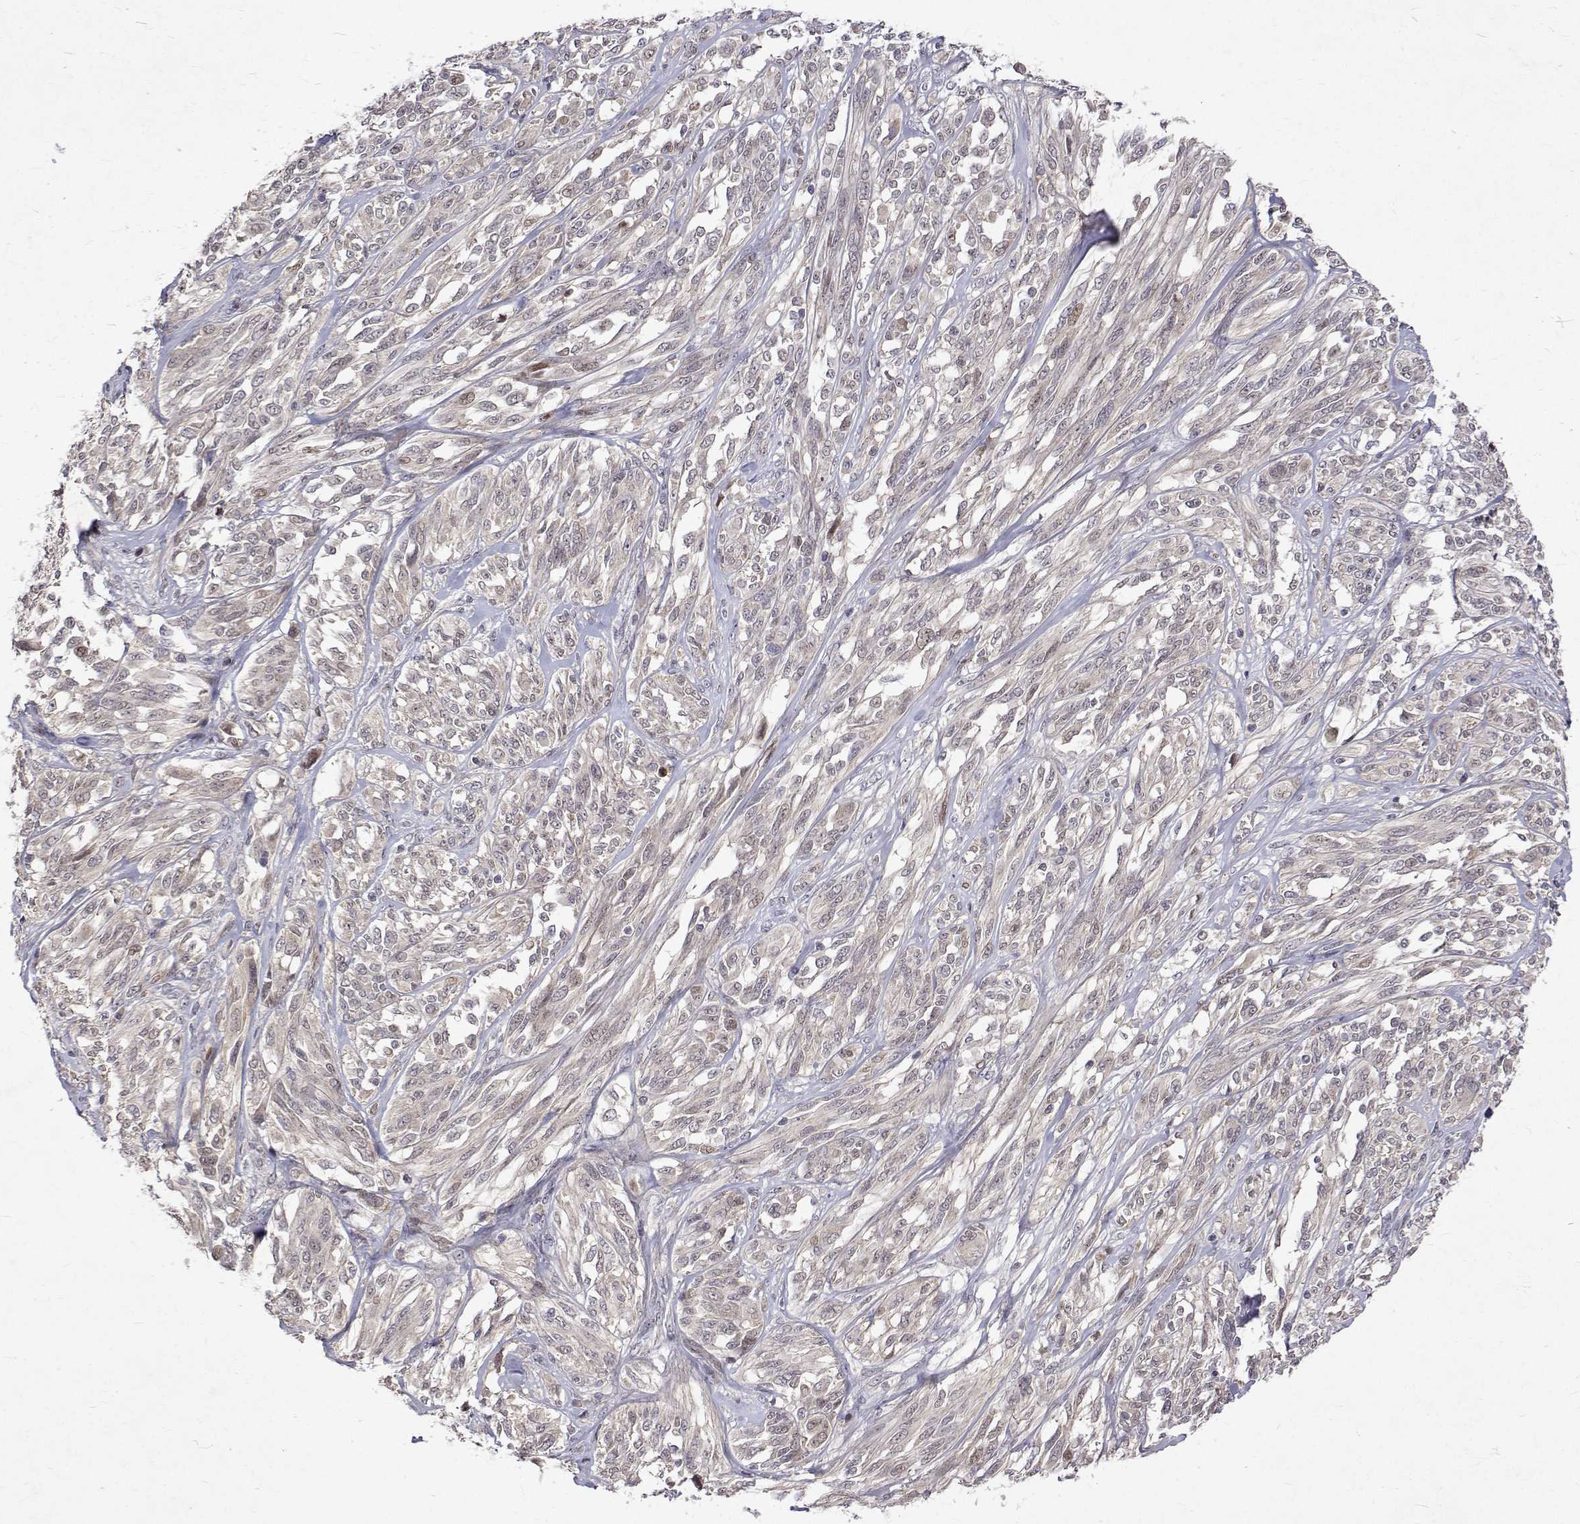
{"staining": {"intensity": "negative", "quantity": "none", "location": "none"}, "tissue": "melanoma", "cell_type": "Tumor cells", "image_type": "cancer", "snomed": [{"axis": "morphology", "description": "Malignant melanoma, NOS"}, {"axis": "topography", "description": "Skin"}], "caption": "Human malignant melanoma stained for a protein using immunohistochemistry (IHC) exhibits no expression in tumor cells.", "gene": "ALKBH8", "patient": {"sex": "female", "age": 91}}